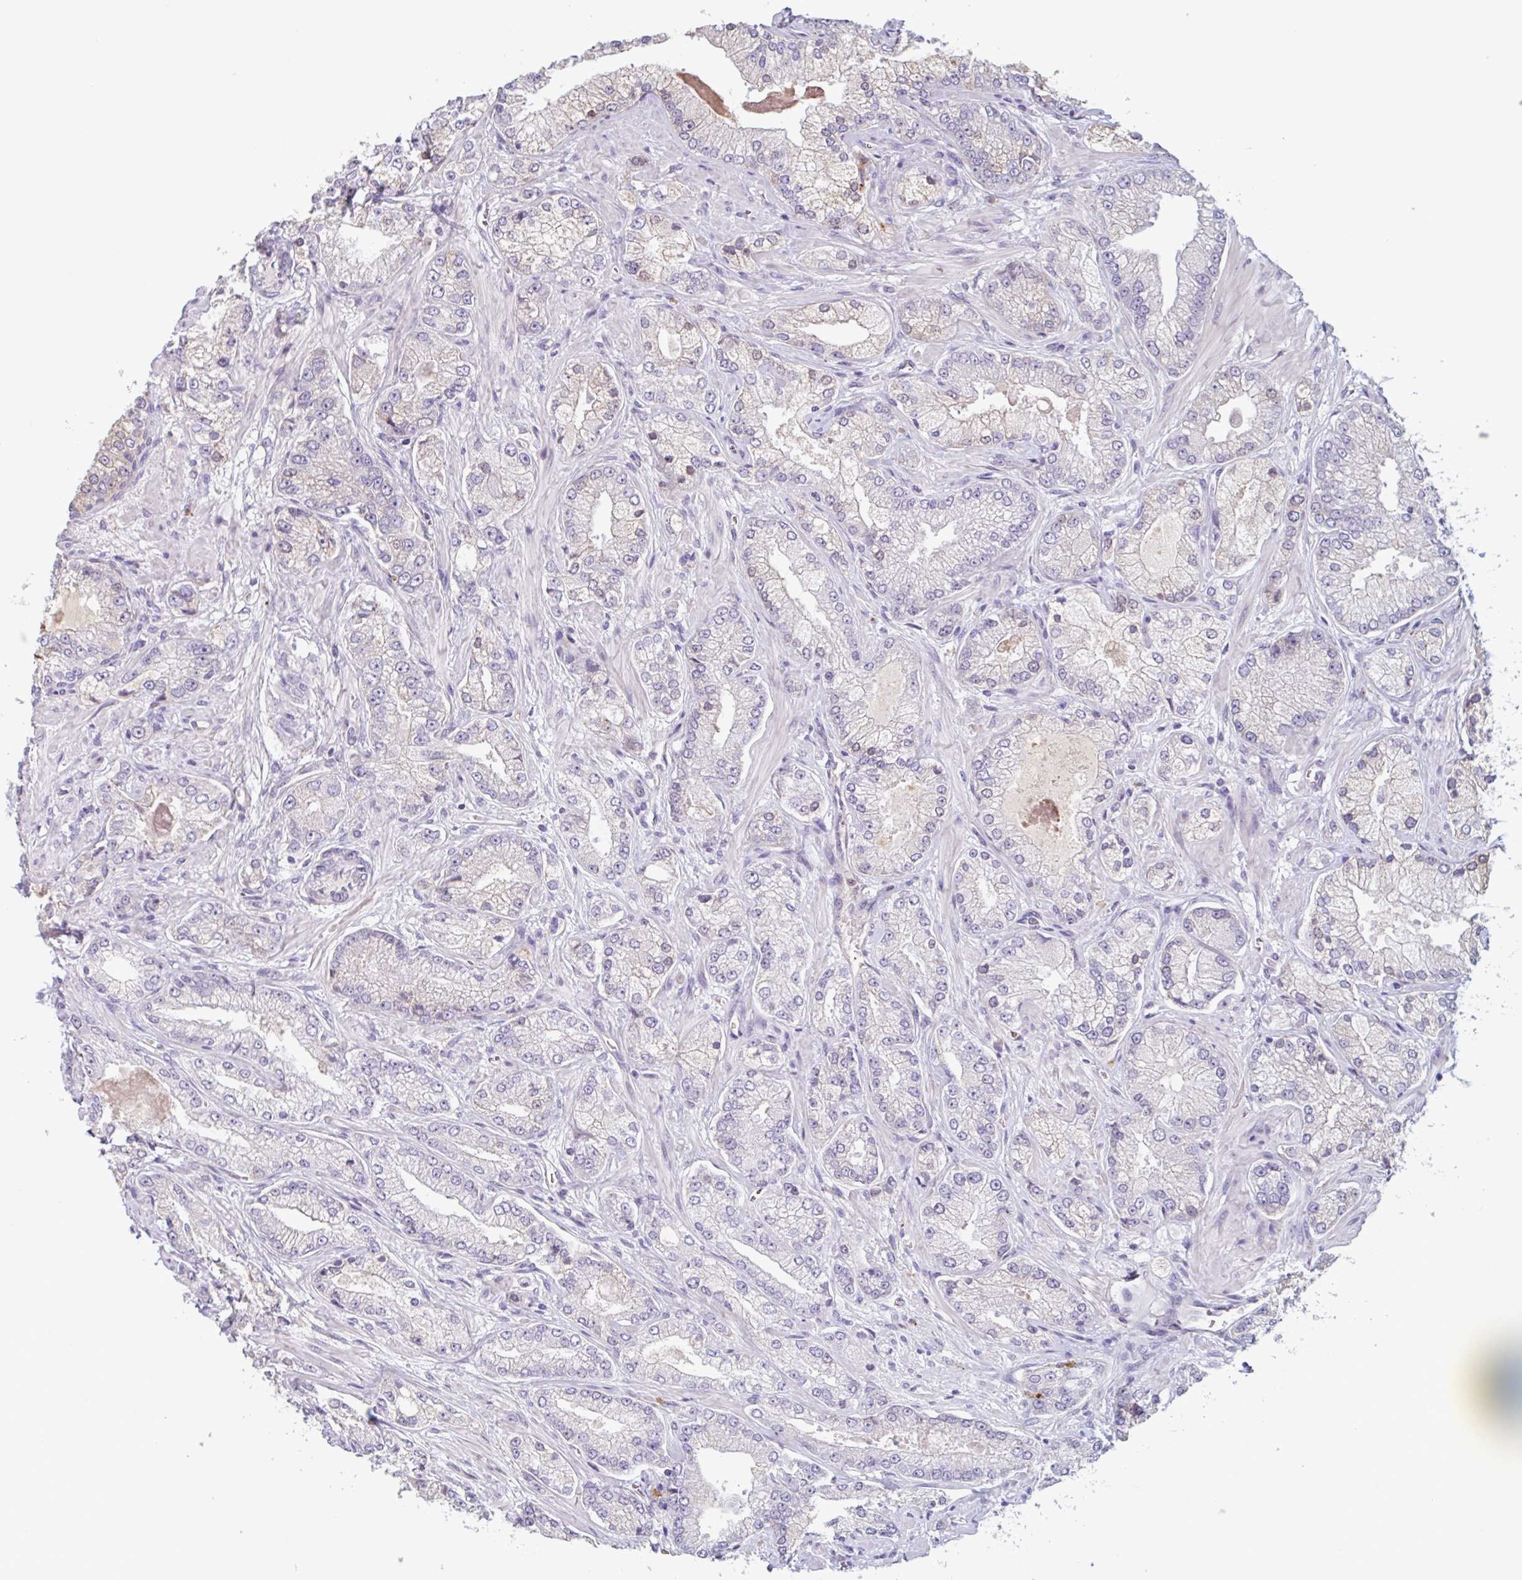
{"staining": {"intensity": "negative", "quantity": "none", "location": "none"}, "tissue": "prostate cancer", "cell_type": "Tumor cells", "image_type": "cancer", "snomed": [{"axis": "morphology", "description": "Normal tissue, NOS"}, {"axis": "morphology", "description": "Adenocarcinoma, High grade"}, {"axis": "topography", "description": "Prostate"}, {"axis": "topography", "description": "Peripheral nerve tissue"}], "caption": "A micrograph of adenocarcinoma (high-grade) (prostate) stained for a protein shows no brown staining in tumor cells.", "gene": "TAF1D", "patient": {"sex": "male", "age": 68}}